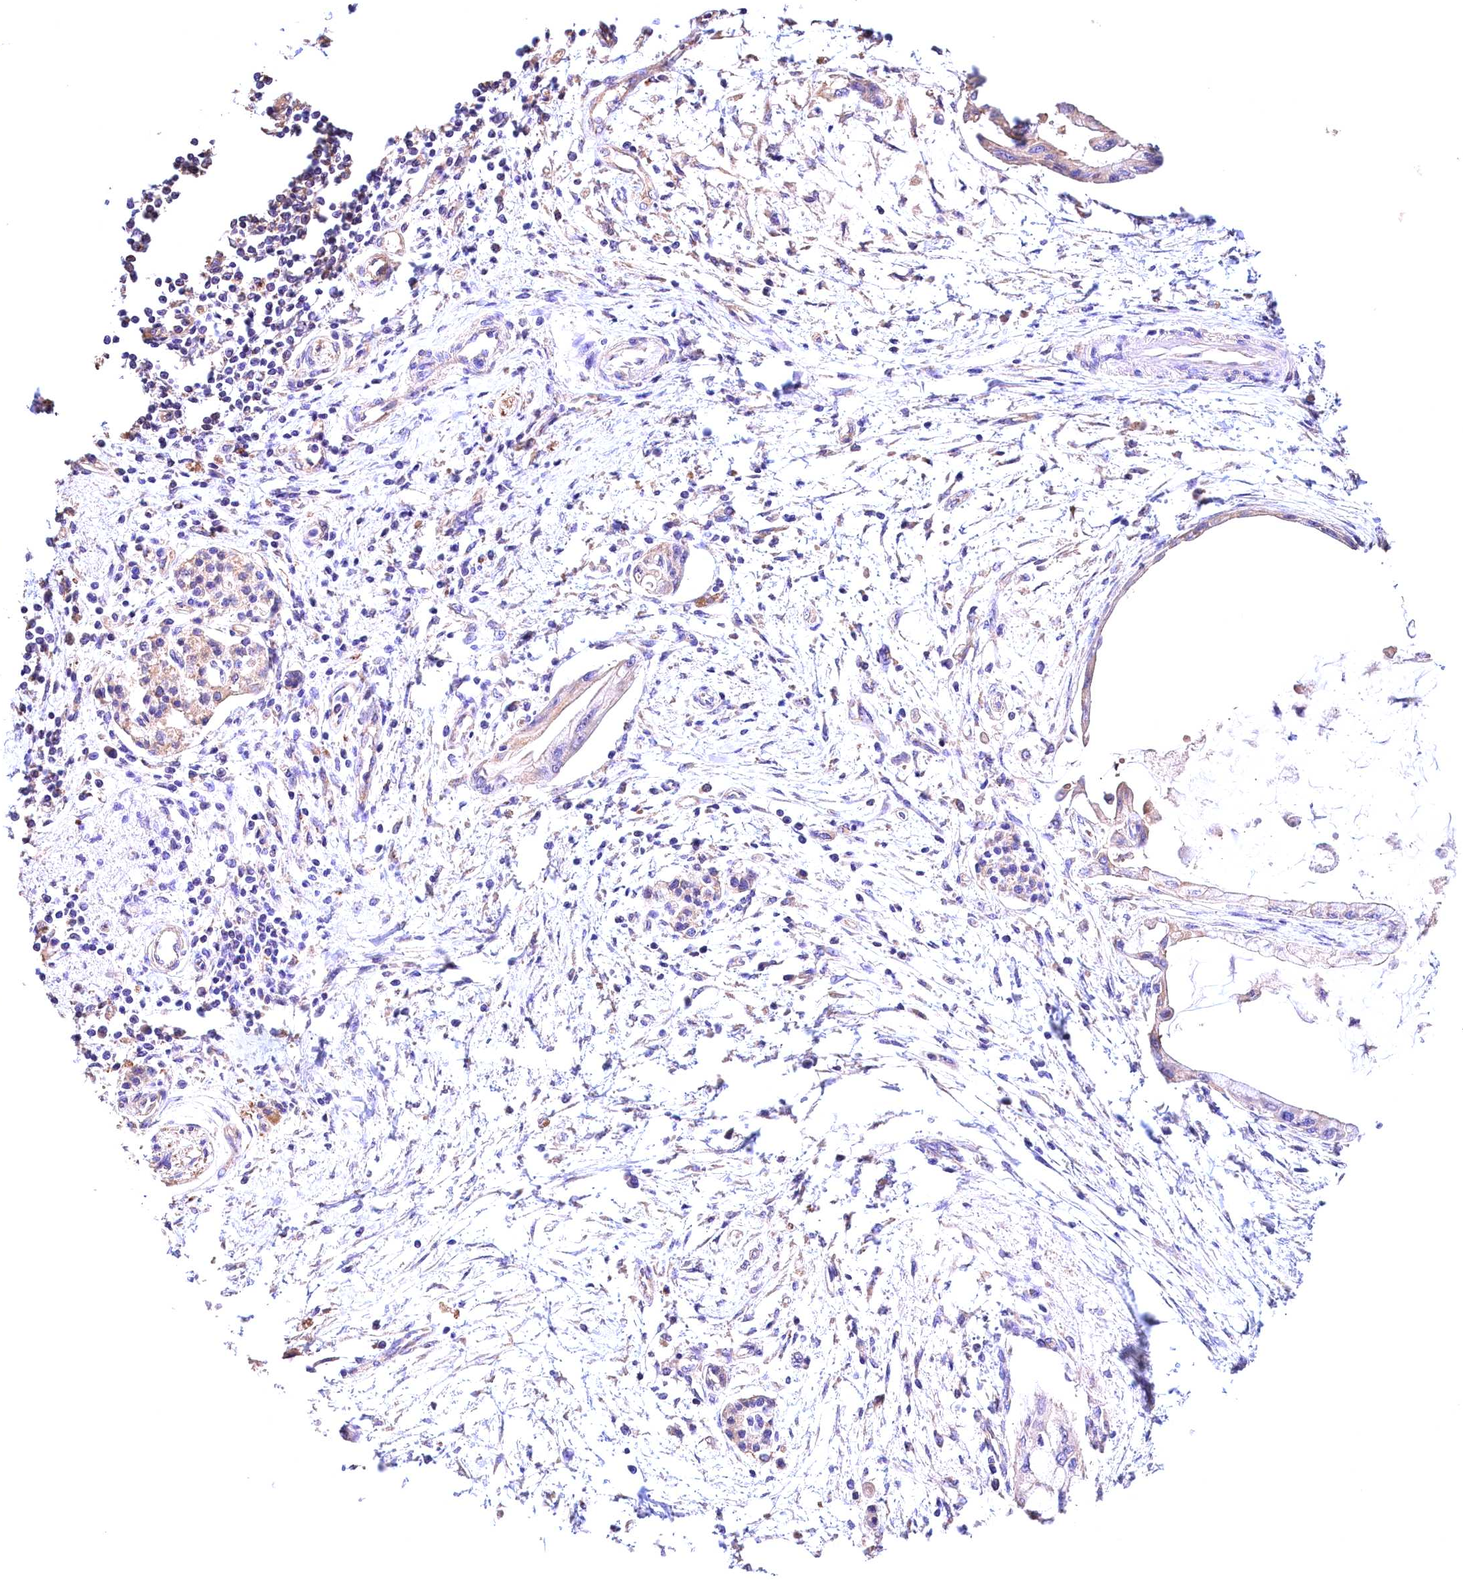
{"staining": {"intensity": "weak", "quantity": "<25%", "location": "cytoplasmic/membranous"}, "tissue": "pancreatic cancer", "cell_type": "Tumor cells", "image_type": "cancer", "snomed": [{"axis": "morphology", "description": "Adenocarcinoma, NOS"}, {"axis": "topography", "description": "Pancreas"}], "caption": "The immunohistochemistry (IHC) image has no significant expression in tumor cells of pancreatic cancer (adenocarcinoma) tissue. (IHC, brightfield microscopy, high magnification).", "gene": "OAS3", "patient": {"sex": "male", "age": 48}}